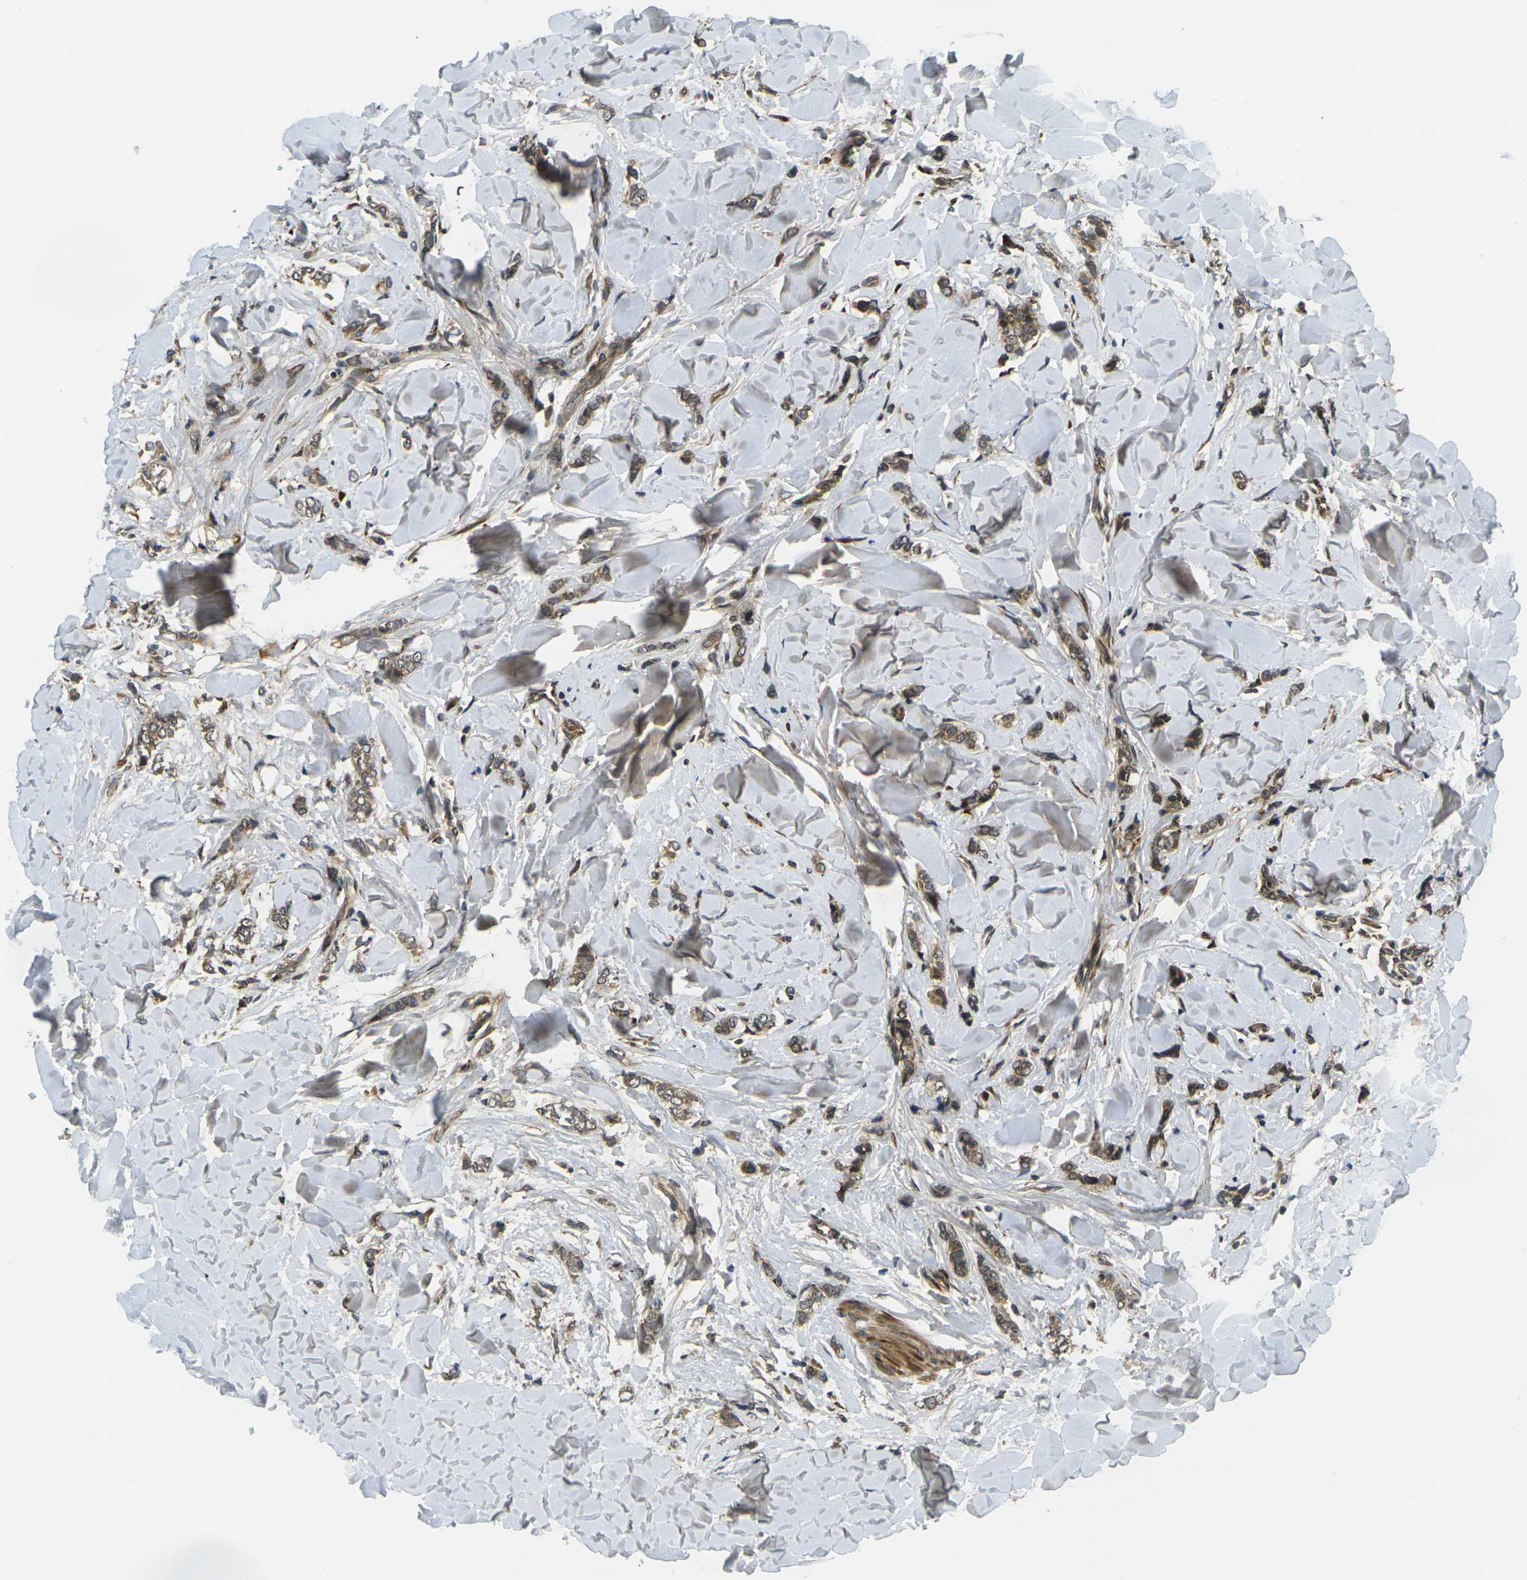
{"staining": {"intensity": "moderate", "quantity": "25%-75%", "location": "cytoplasmic/membranous"}, "tissue": "breast cancer", "cell_type": "Tumor cells", "image_type": "cancer", "snomed": [{"axis": "morphology", "description": "Lobular carcinoma"}, {"axis": "topography", "description": "Skin"}, {"axis": "topography", "description": "Breast"}], "caption": "High-power microscopy captured an IHC photomicrograph of lobular carcinoma (breast), revealing moderate cytoplasmic/membranous staining in approximately 25%-75% of tumor cells.", "gene": "FUT11", "patient": {"sex": "female", "age": 46}}